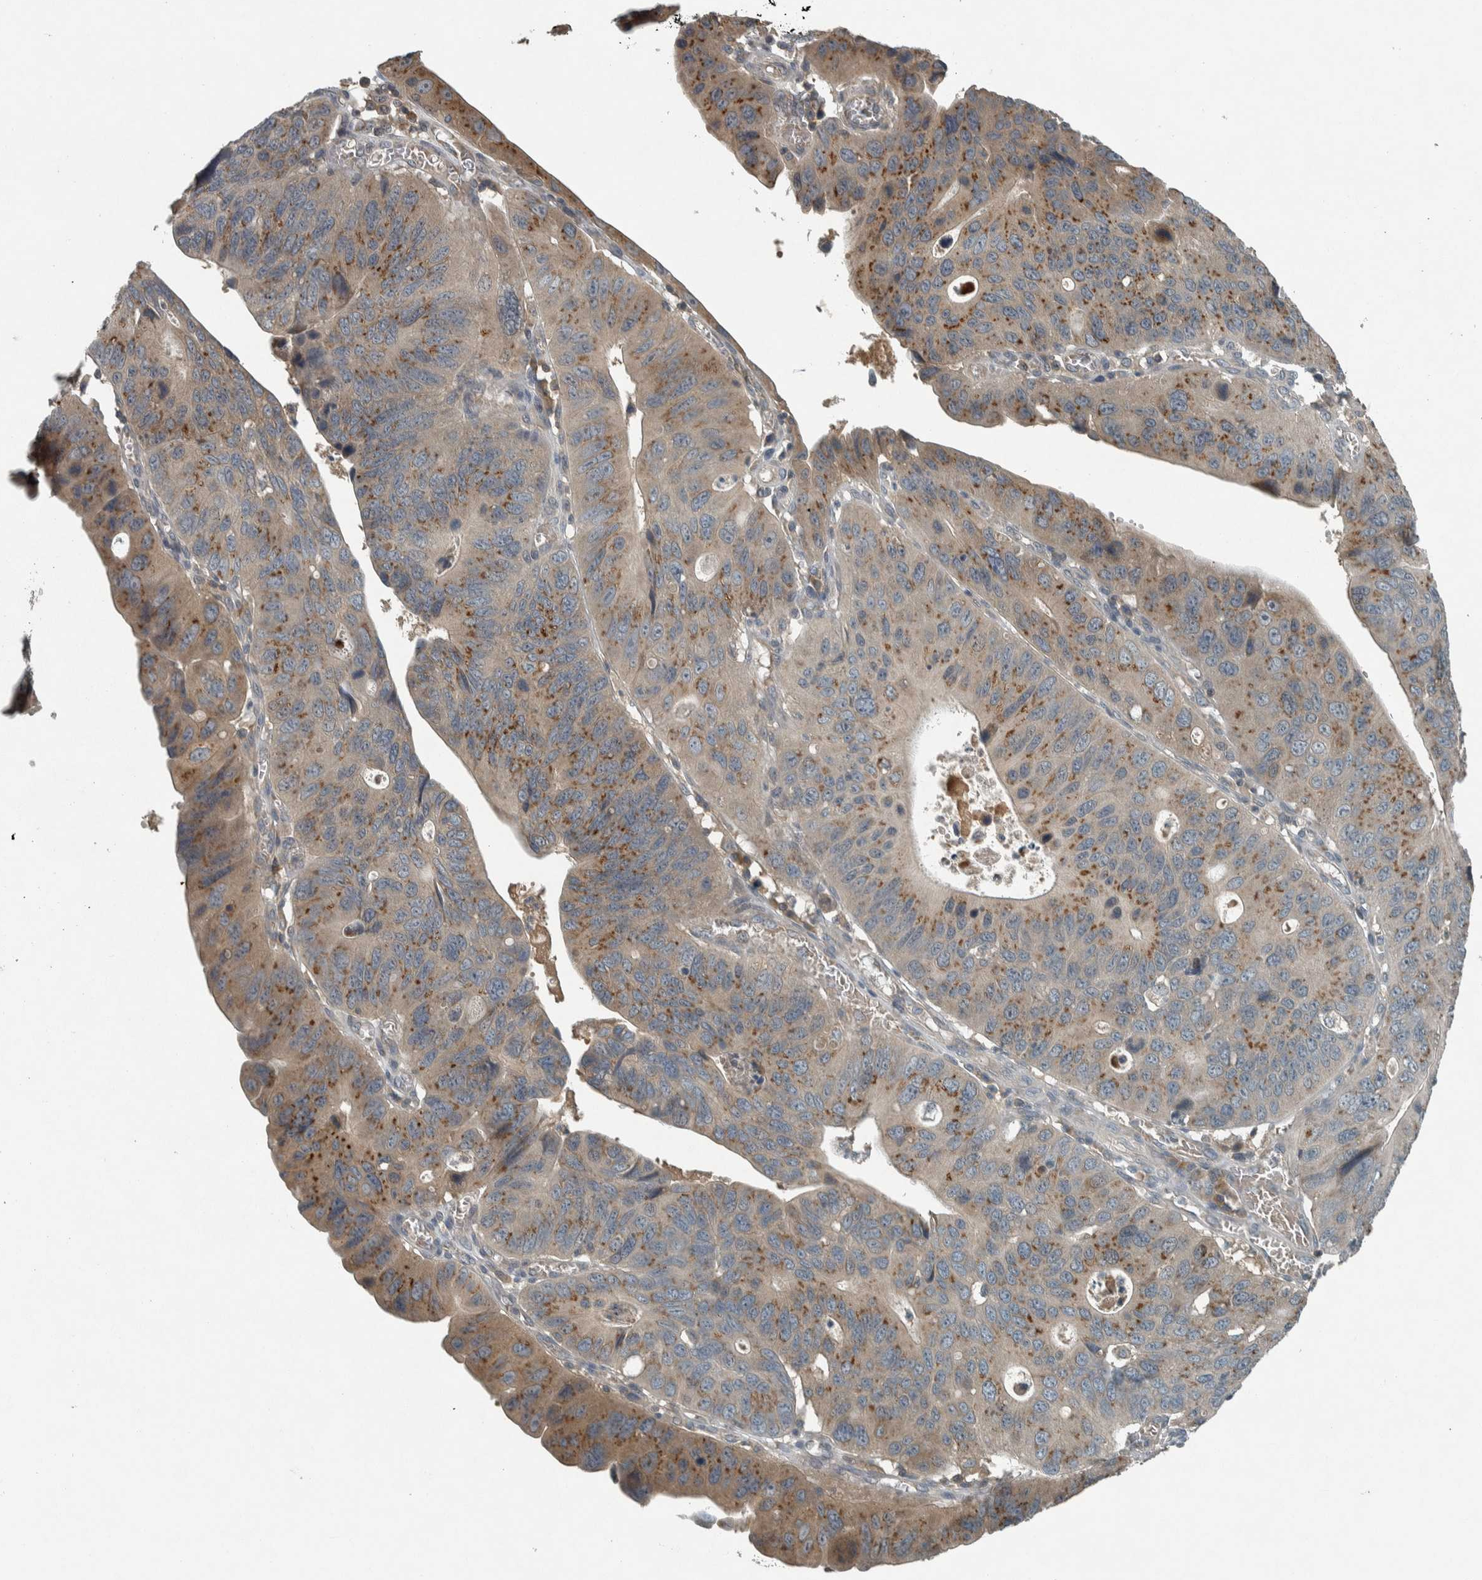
{"staining": {"intensity": "moderate", "quantity": "25%-75%", "location": "cytoplasmic/membranous"}, "tissue": "stomach cancer", "cell_type": "Tumor cells", "image_type": "cancer", "snomed": [{"axis": "morphology", "description": "Adenocarcinoma, NOS"}, {"axis": "topography", "description": "Stomach"}], "caption": "An image of stomach cancer stained for a protein shows moderate cytoplasmic/membranous brown staining in tumor cells. The staining was performed using DAB (3,3'-diaminobenzidine), with brown indicating positive protein expression. Nuclei are stained blue with hematoxylin.", "gene": "CLCN2", "patient": {"sex": "male", "age": 59}}